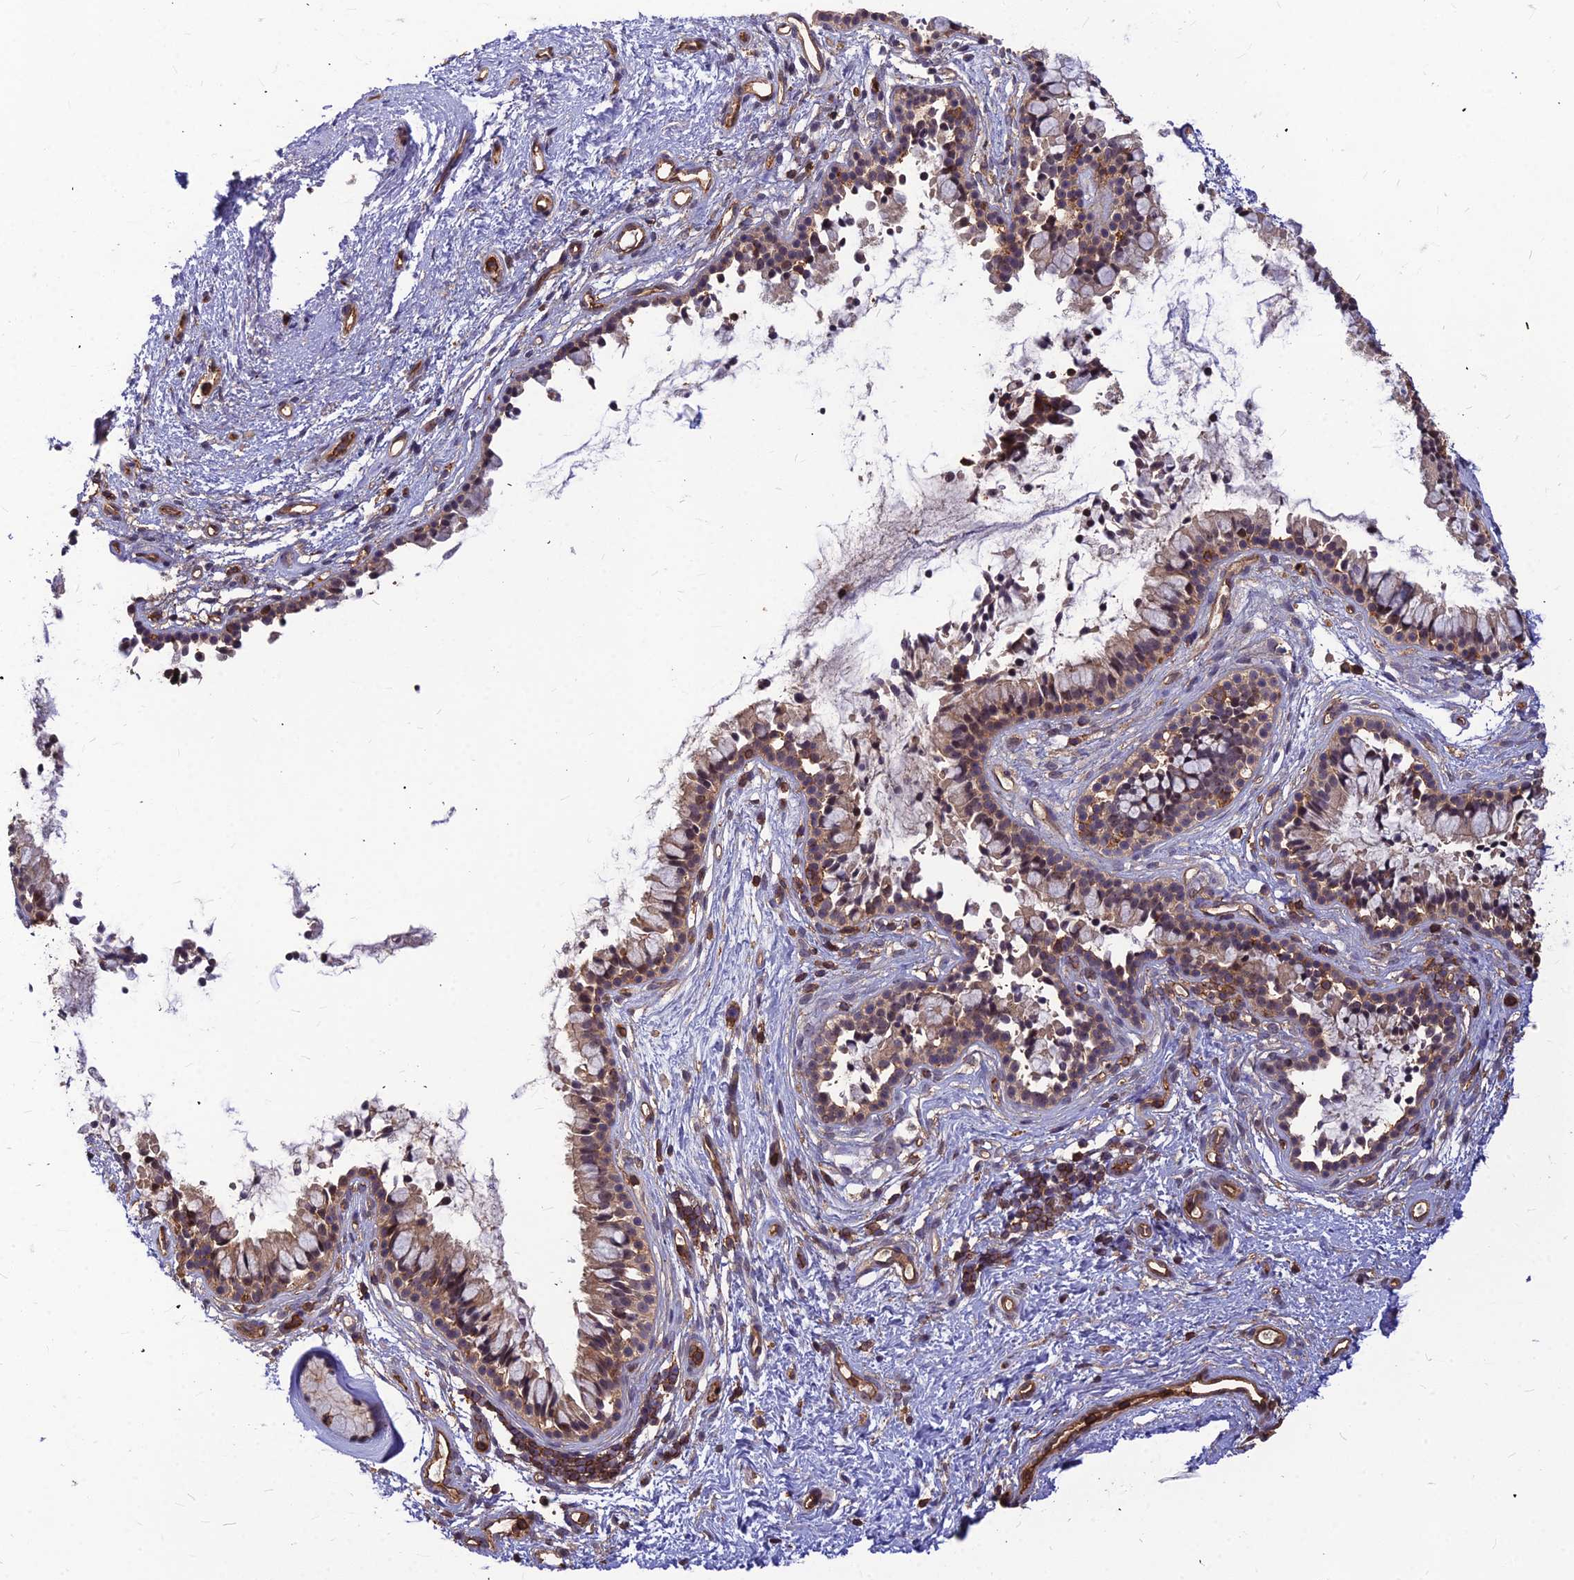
{"staining": {"intensity": "weak", "quantity": ">75%", "location": "cytoplasmic/membranous"}, "tissue": "nasopharynx", "cell_type": "Respiratory epithelial cells", "image_type": "normal", "snomed": [{"axis": "morphology", "description": "Normal tissue, NOS"}, {"axis": "topography", "description": "Nasopharynx"}], "caption": "Immunohistochemistry histopathology image of normal nasopharynx: nasopharynx stained using immunohistochemistry (IHC) shows low levels of weak protein expression localized specifically in the cytoplasmic/membranous of respiratory epithelial cells, appearing as a cytoplasmic/membranous brown color.", "gene": "ZNF467", "patient": {"sex": "male", "age": 82}}